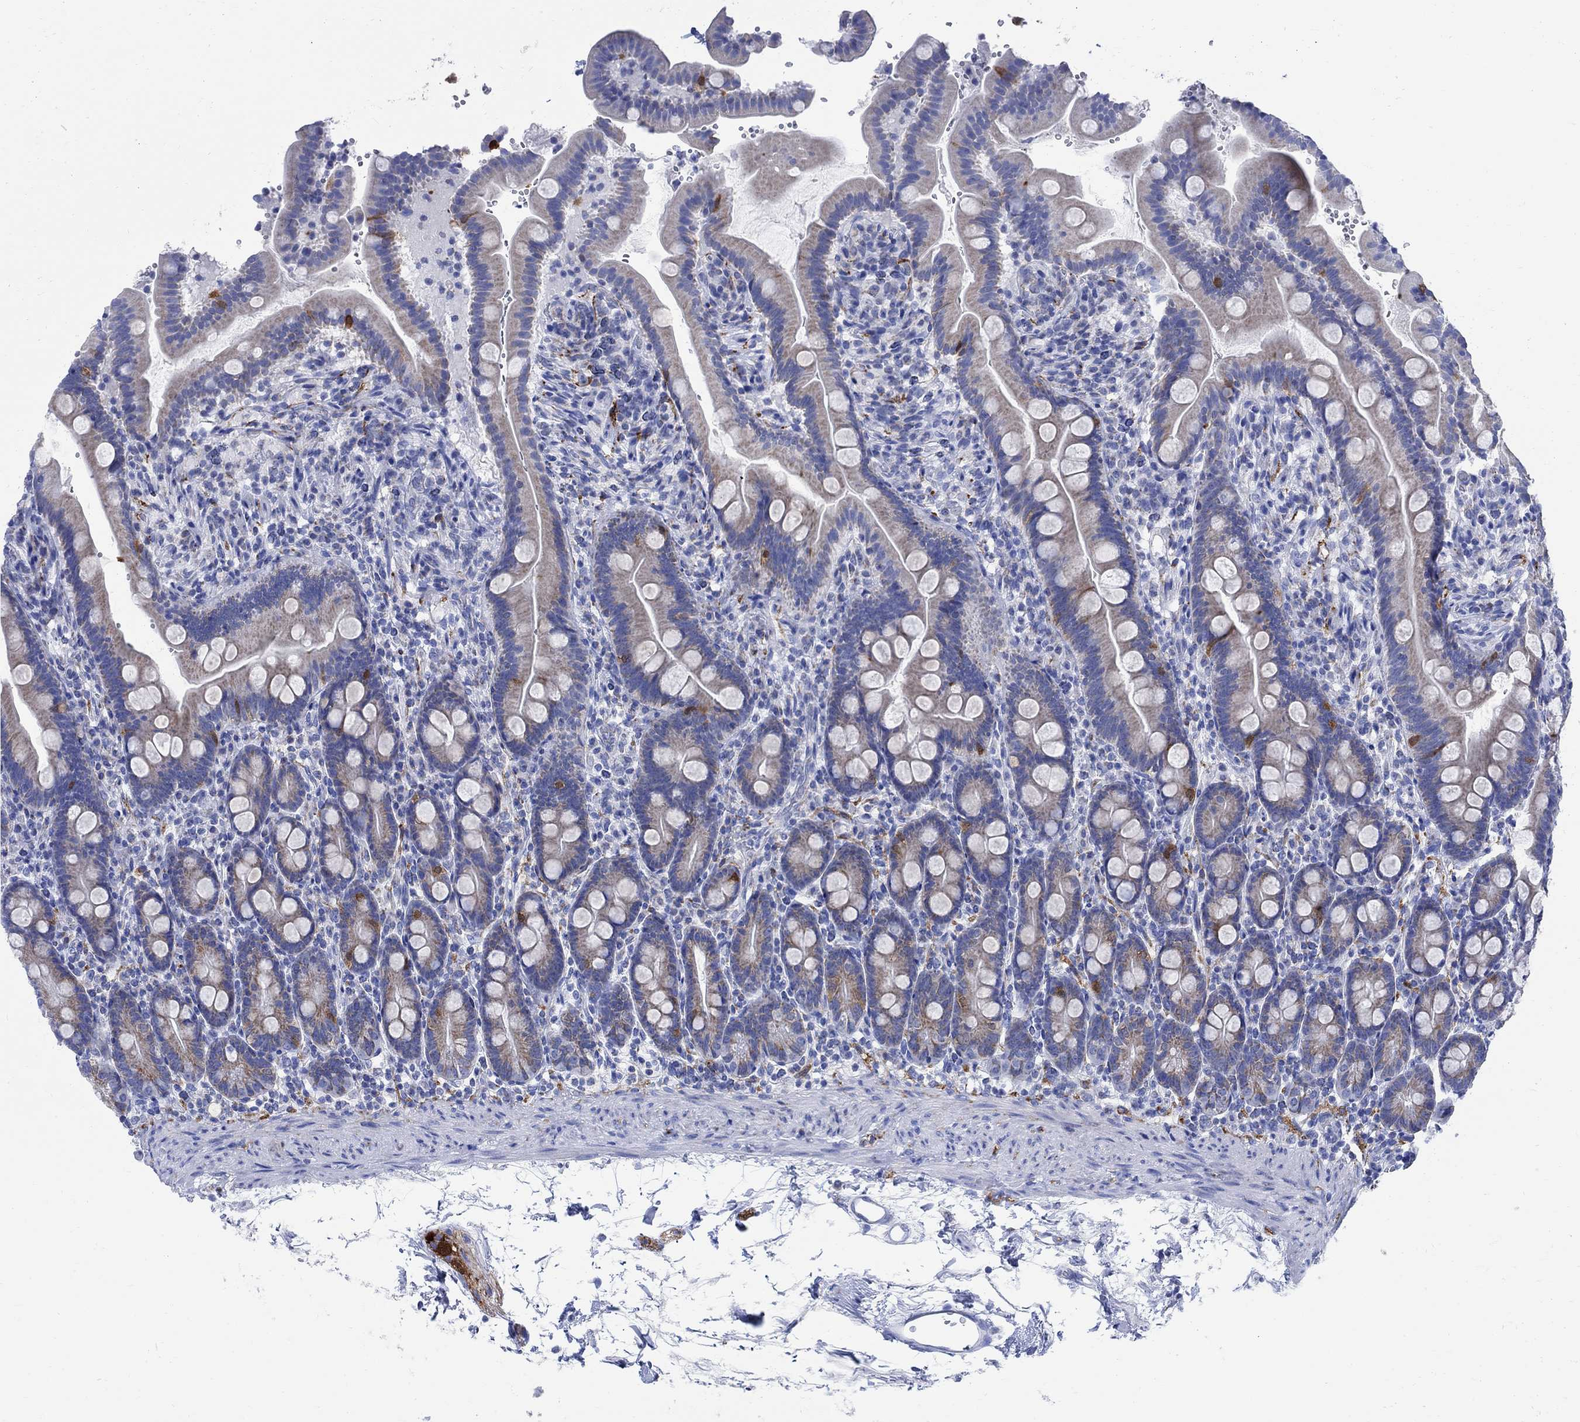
{"staining": {"intensity": "strong", "quantity": "<25%", "location": "cytoplasmic/membranous"}, "tissue": "small intestine", "cell_type": "Glandular cells", "image_type": "normal", "snomed": [{"axis": "morphology", "description": "Normal tissue, NOS"}, {"axis": "topography", "description": "Small intestine"}], "caption": "Immunohistochemistry (IHC) histopathology image of unremarkable small intestine stained for a protein (brown), which exhibits medium levels of strong cytoplasmic/membranous positivity in about <25% of glandular cells.", "gene": "CPLX1", "patient": {"sex": "female", "age": 44}}